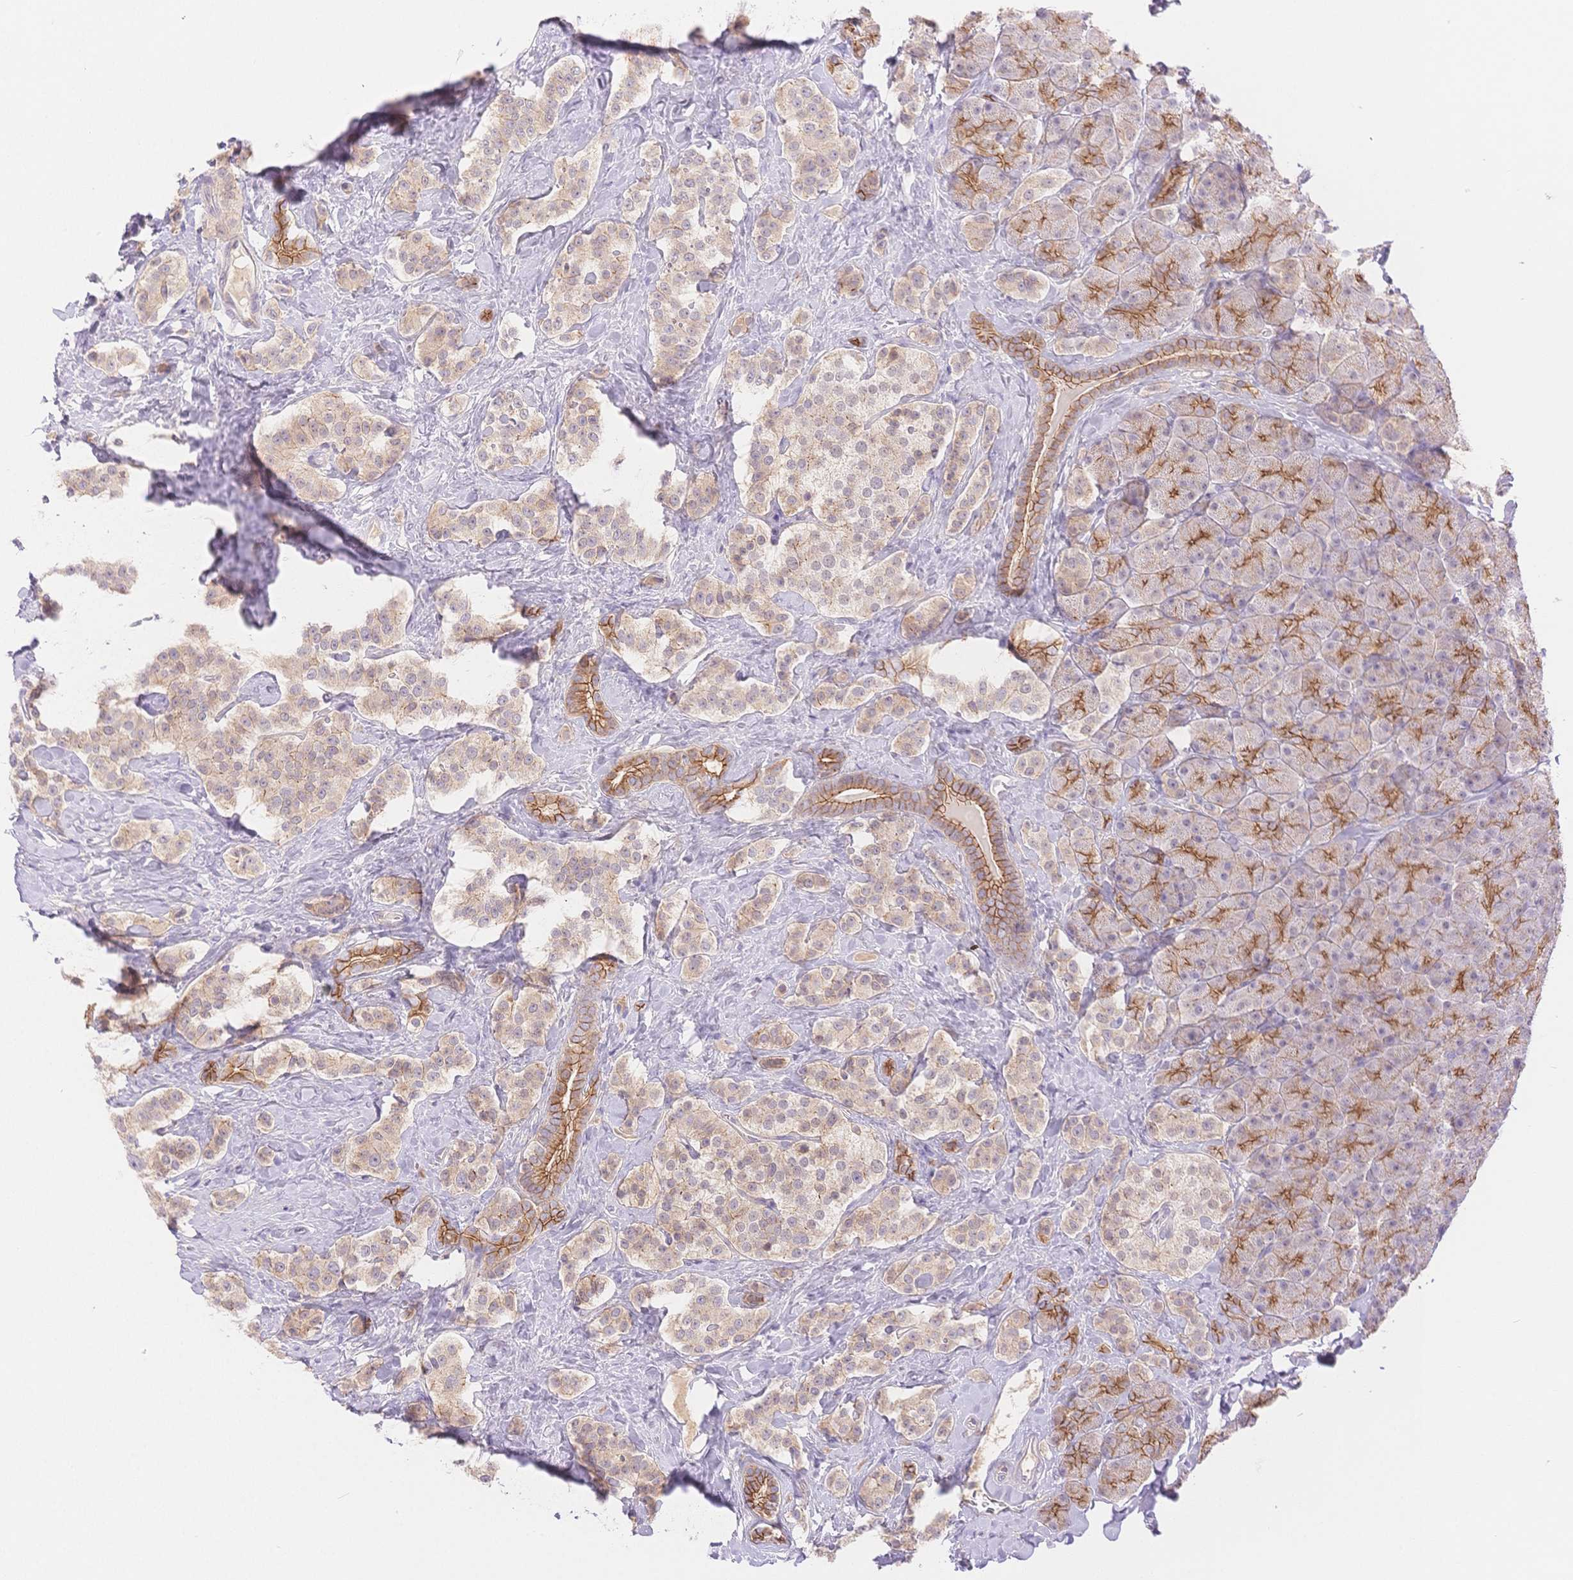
{"staining": {"intensity": "weak", "quantity": "<25%", "location": "cytoplasmic/membranous"}, "tissue": "carcinoid", "cell_type": "Tumor cells", "image_type": "cancer", "snomed": [{"axis": "morphology", "description": "Normal tissue, NOS"}, {"axis": "morphology", "description": "Carcinoid, malignant, NOS"}, {"axis": "topography", "description": "Pancreas"}], "caption": "High power microscopy histopathology image of an immunohistochemistry histopathology image of carcinoid, revealing no significant positivity in tumor cells.", "gene": "WDR54", "patient": {"sex": "male", "age": 36}}